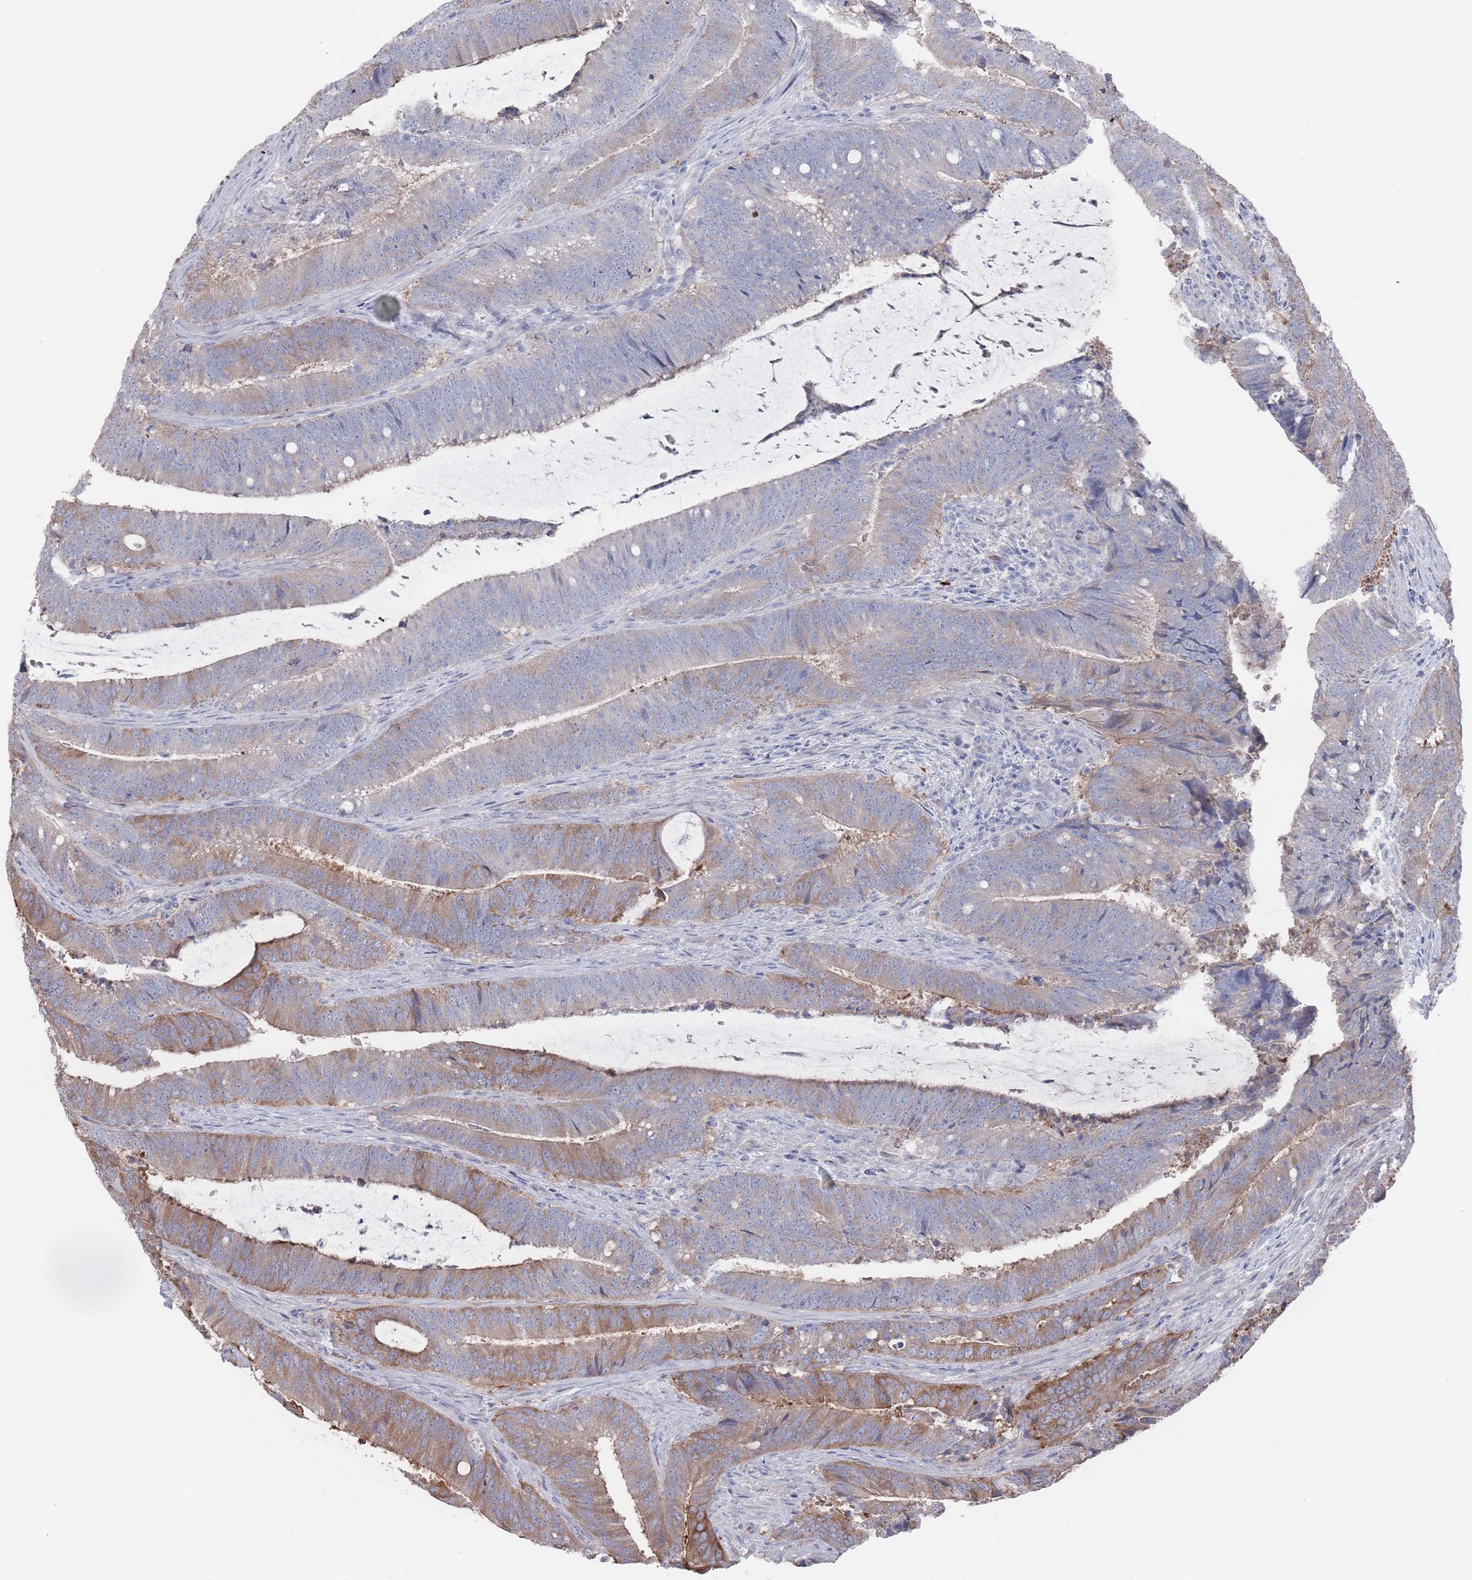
{"staining": {"intensity": "moderate", "quantity": "25%-75%", "location": "cytoplasmic/membranous"}, "tissue": "colorectal cancer", "cell_type": "Tumor cells", "image_type": "cancer", "snomed": [{"axis": "morphology", "description": "Adenocarcinoma, NOS"}, {"axis": "topography", "description": "Colon"}], "caption": "IHC (DAB (3,3'-diaminobenzidine)) staining of human colorectal cancer shows moderate cytoplasmic/membranous protein positivity in about 25%-75% of tumor cells.", "gene": "TMCO3", "patient": {"sex": "female", "age": 43}}